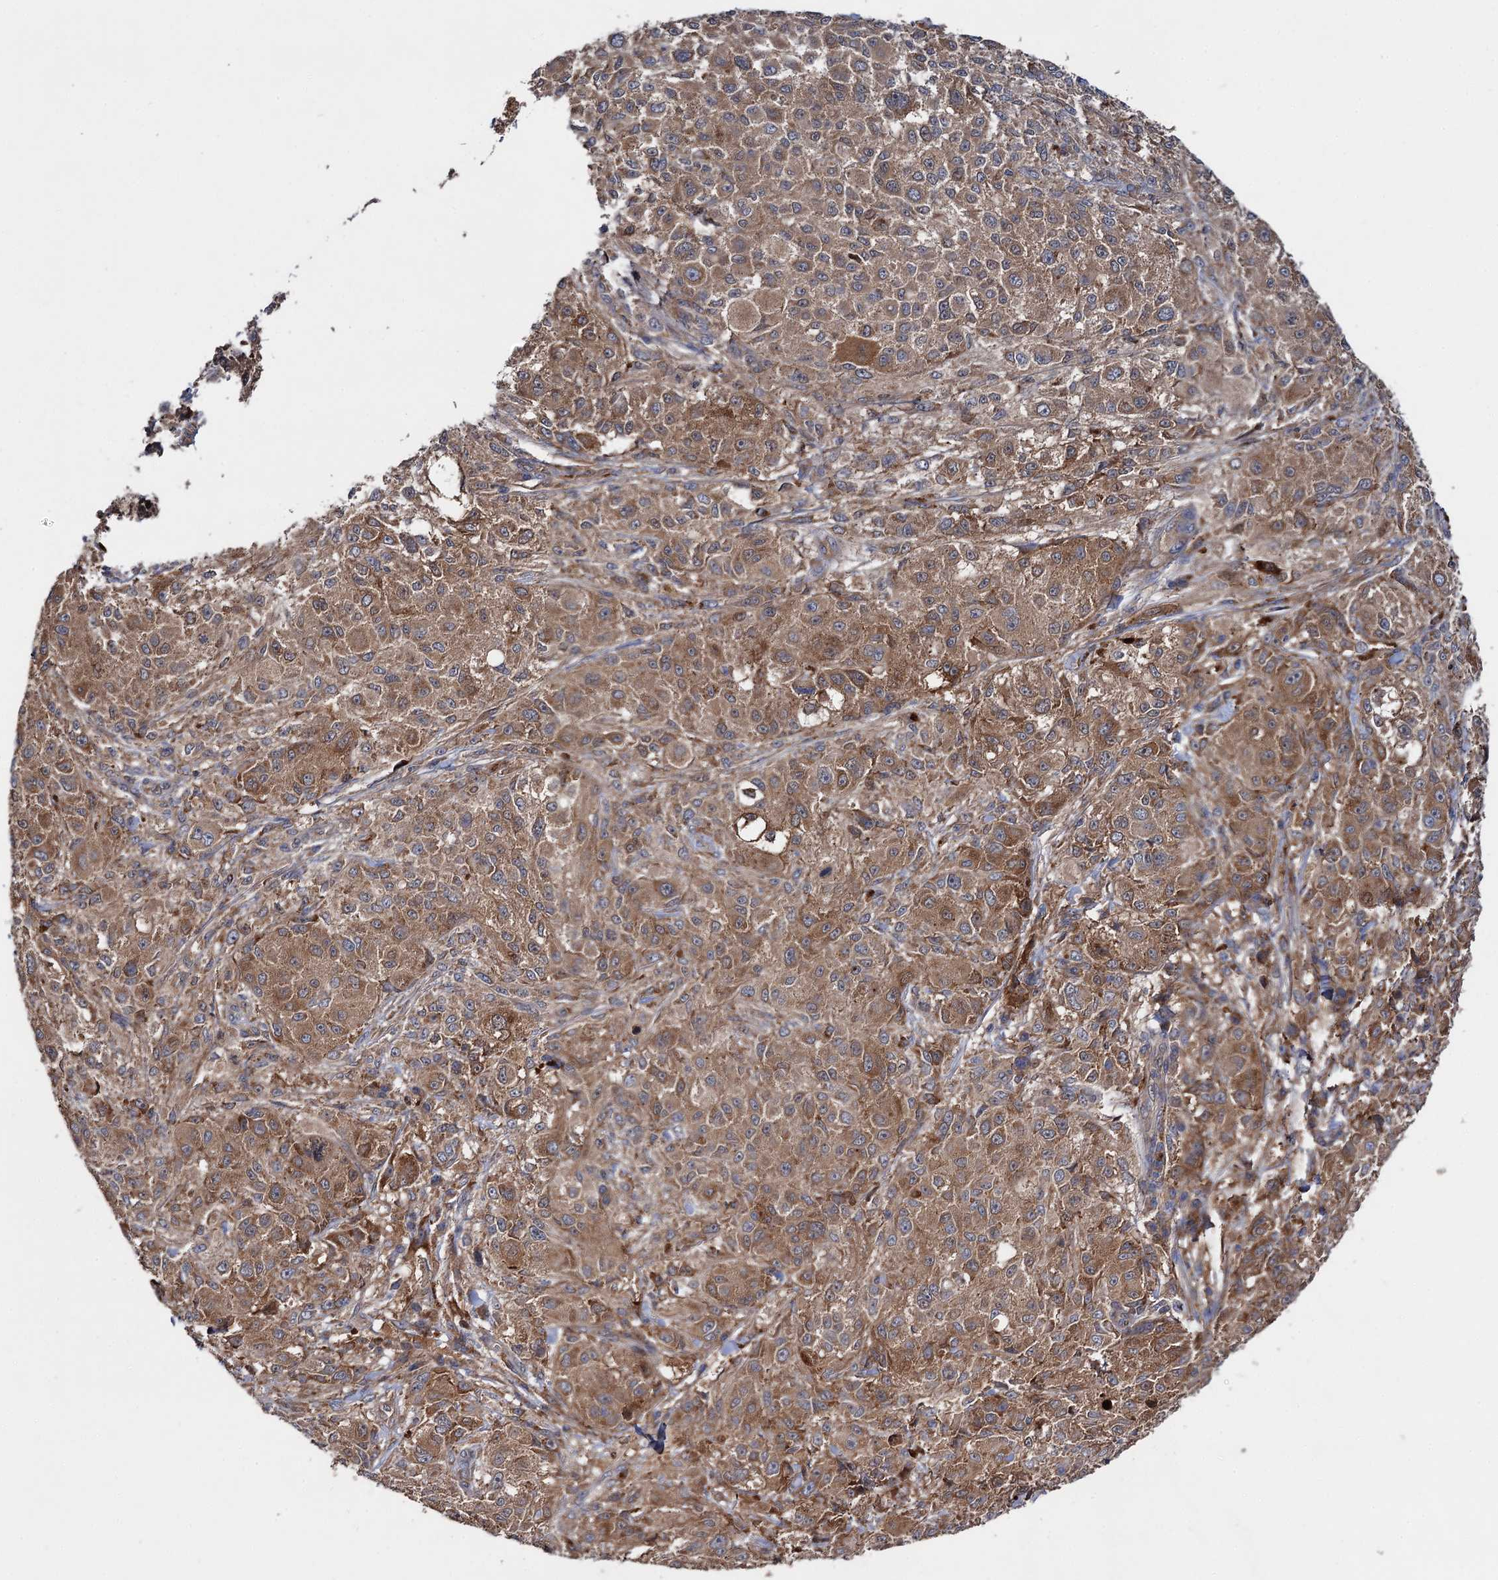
{"staining": {"intensity": "moderate", "quantity": ">75%", "location": "cytoplasmic/membranous"}, "tissue": "melanoma", "cell_type": "Tumor cells", "image_type": "cancer", "snomed": [{"axis": "morphology", "description": "Necrosis, NOS"}, {"axis": "morphology", "description": "Malignant melanoma, NOS"}, {"axis": "topography", "description": "Skin"}], "caption": "Immunohistochemistry micrograph of neoplastic tissue: human melanoma stained using IHC shows medium levels of moderate protein expression localized specifically in the cytoplasmic/membranous of tumor cells, appearing as a cytoplasmic/membranous brown color.", "gene": "NAA25", "patient": {"sex": "female", "age": 87}}